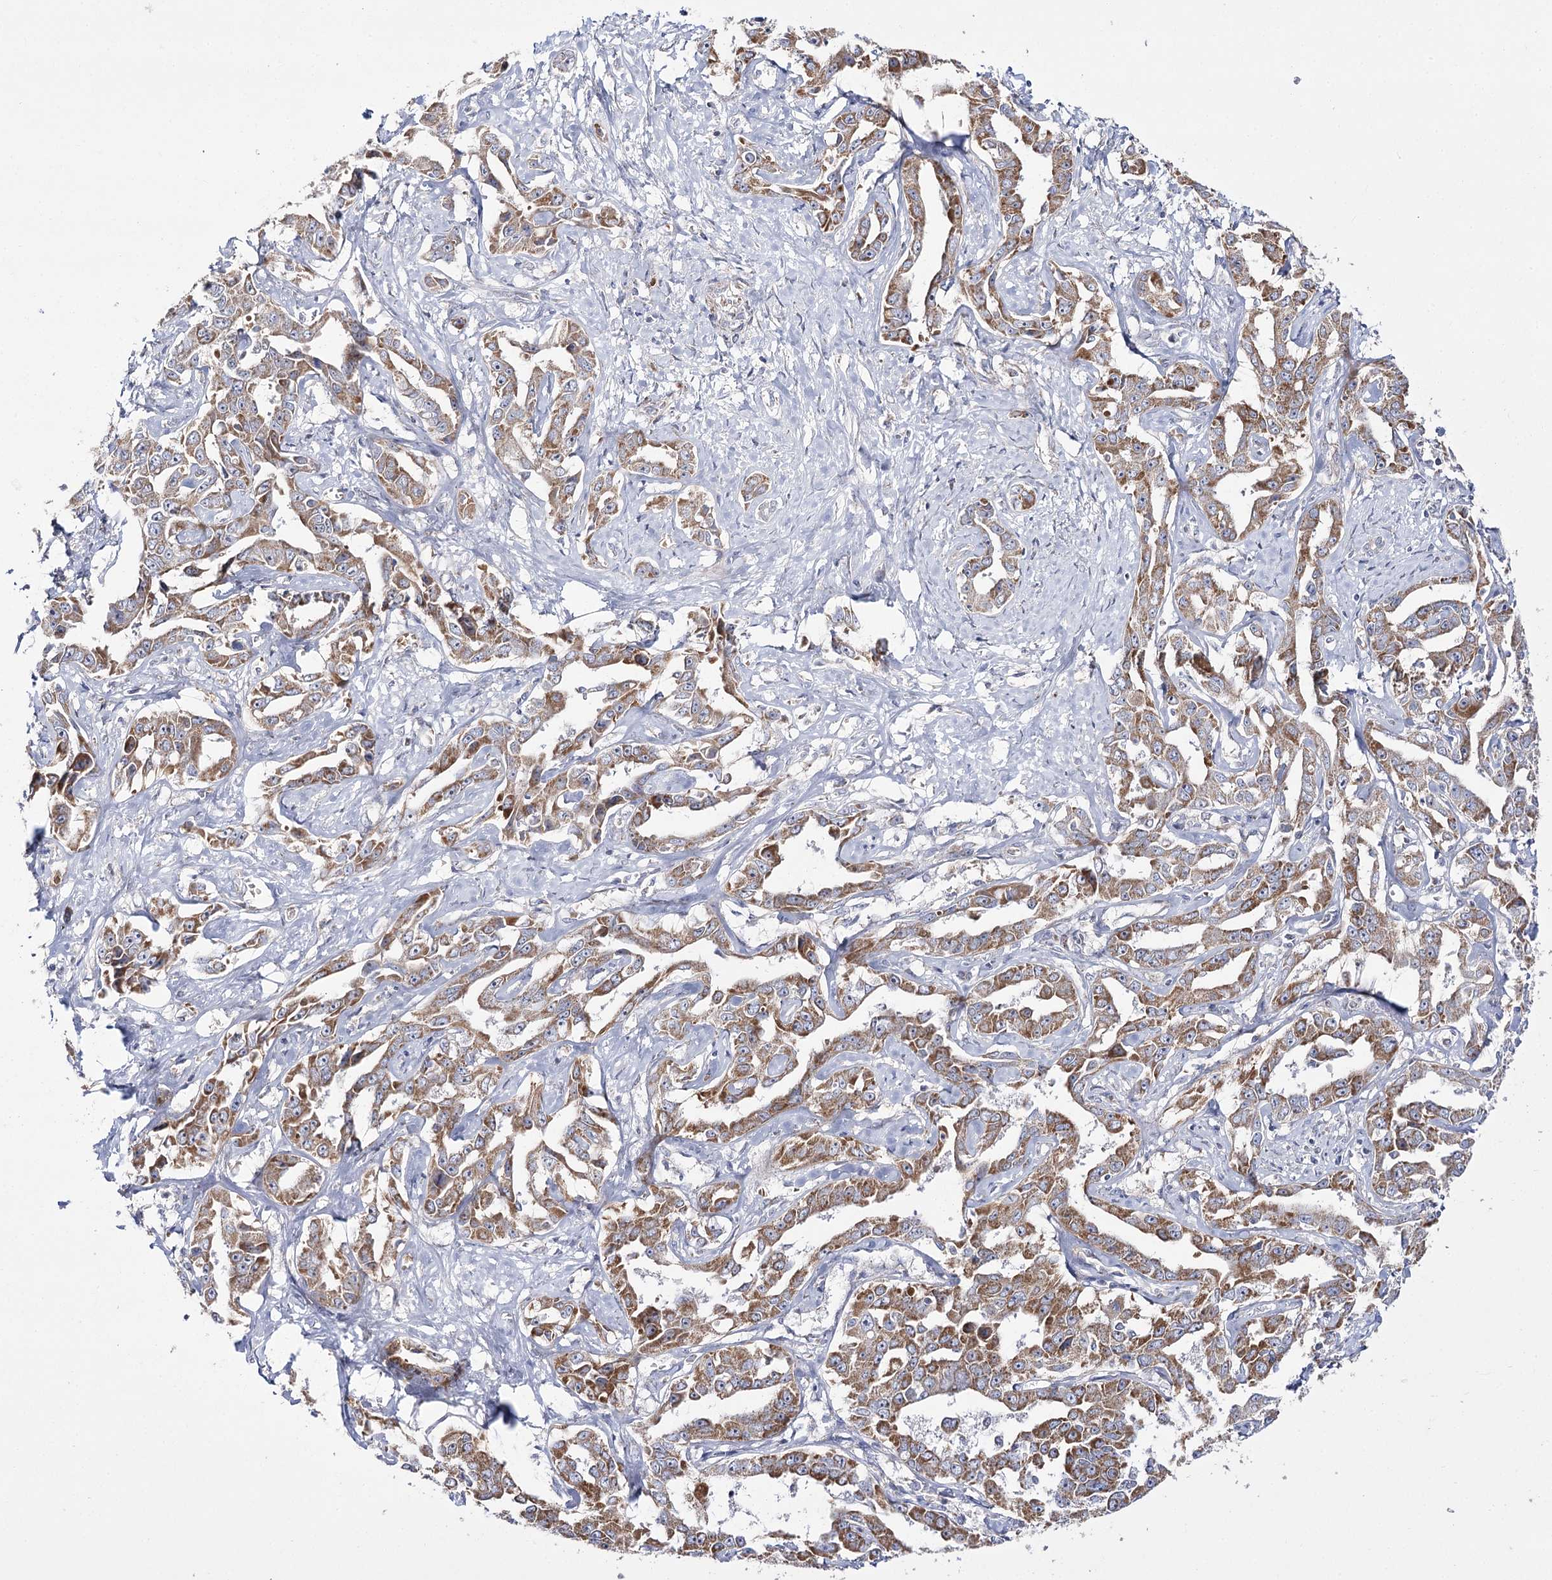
{"staining": {"intensity": "moderate", "quantity": ">75%", "location": "cytoplasmic/membranous"}, "tissue": "liver cancer", "cell_type": "Tumor cells", "image_type": "cancer", "snomed": [{"axis": "morphology", "description": "Cholangiocarcinoma"}, {"axis": "topography", "description": "Liver"}], "caption": "A medium amount of moderate cytoplasmic/membranous positivity is appreciated in approximately >75% of tumor cells in liver cancer (cholangiocarcinoma) tissue.", "gene": "NADK2", "patient": {"sex": "male", "age": 59}}